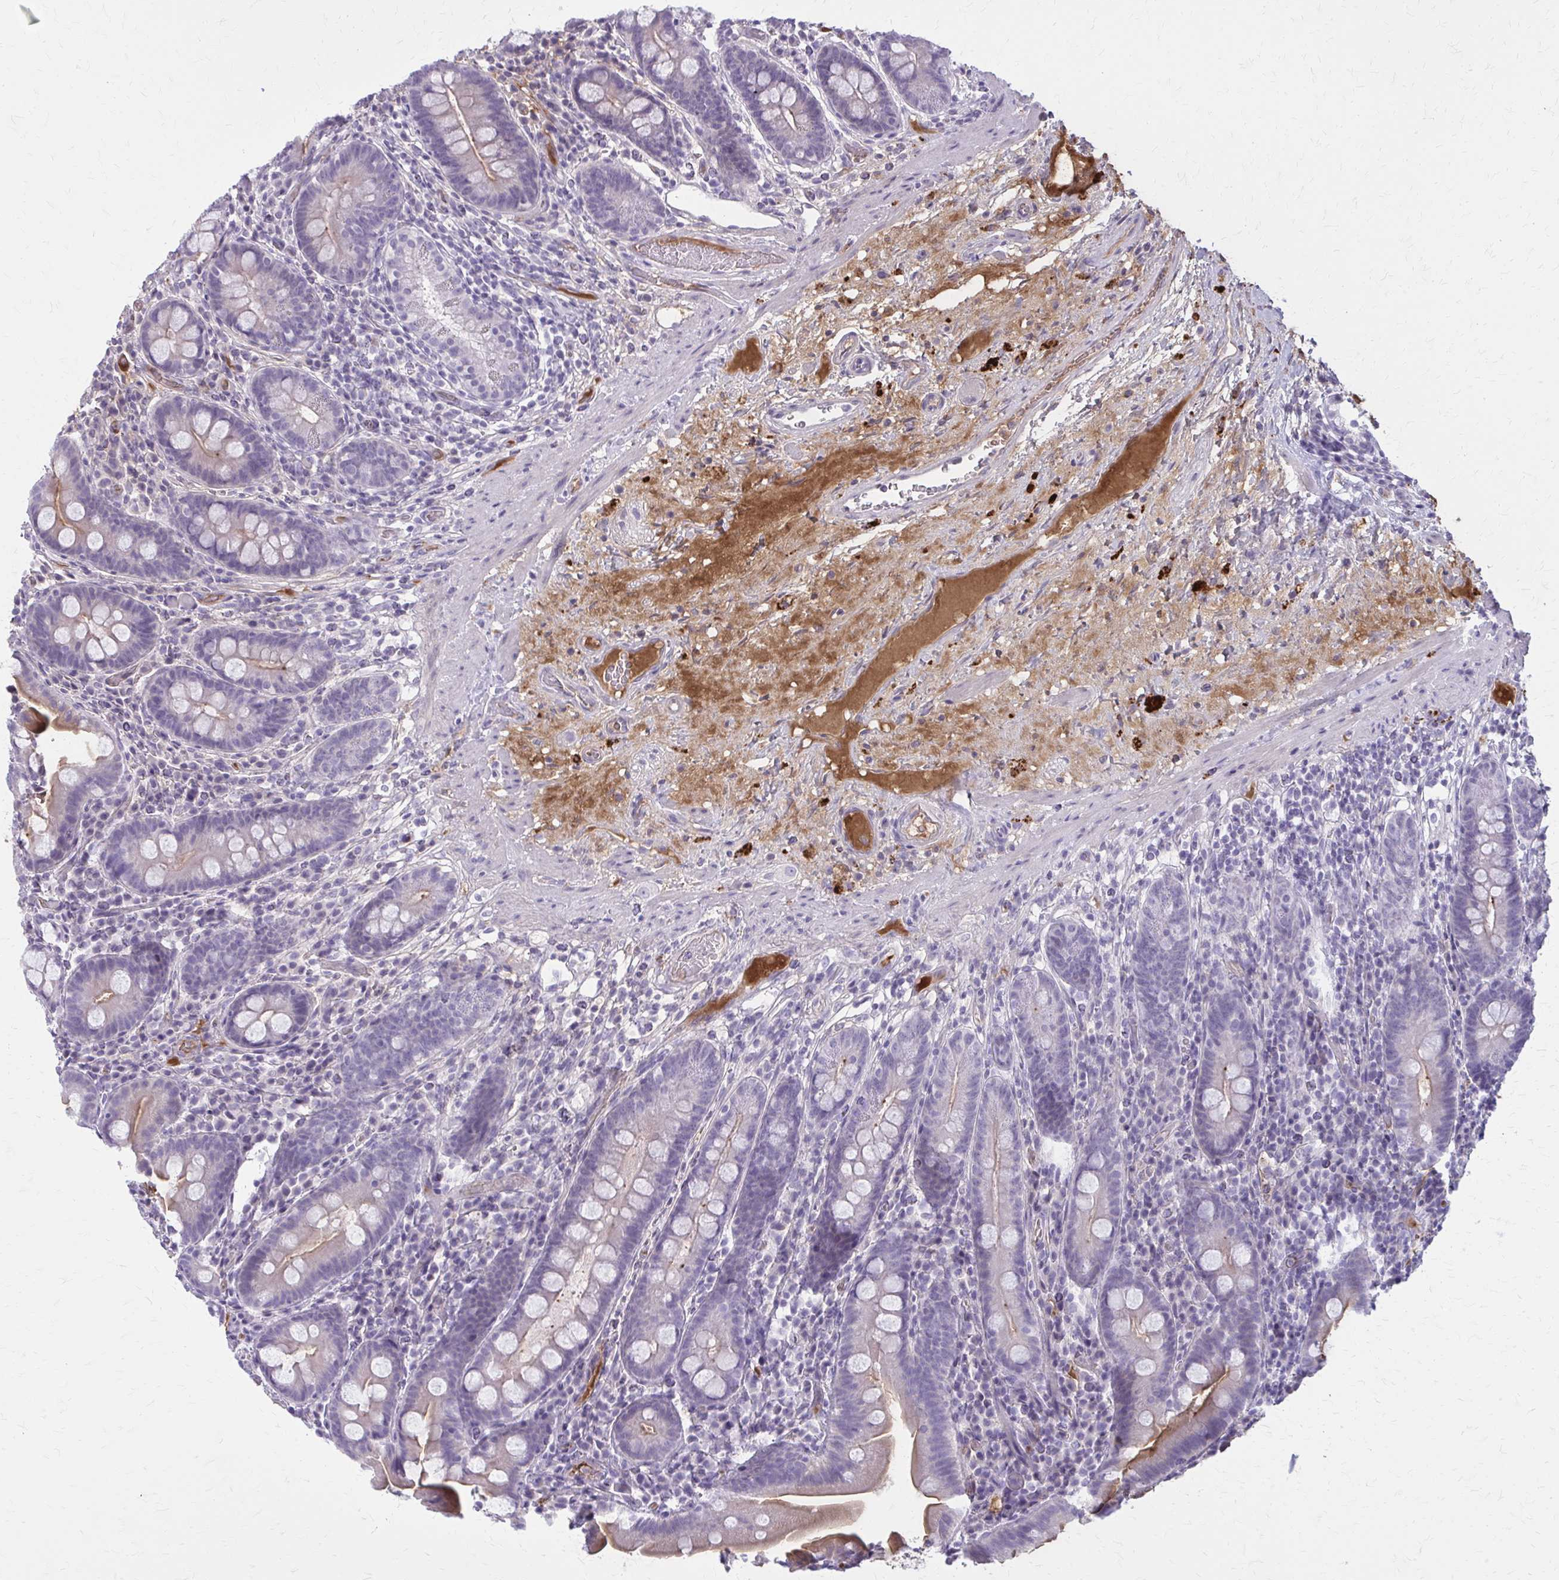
{"staining": {"intensity": "weak", "quantity": "25%-75%", "location": "cytoplasmic/membranous"}, "tissue": "small intestine", "cell_type": "Glandular cells", "image_type": "normal", "snomed": [{"axis": "morphology", "description": "Normal tissue, NOS"}, {"axis": "topography", "description": "Small intestine"}], "caption": "High-magnification brightfield microscopy of normal small intestine stained with DAB (3,3'-diaminobenzidine) (brown) and counterstained with hematoxylin (blue). glandular cells exhibit weak cytoplasmic/membranous staining is present in about25%-75% of cells.", "gene": "SERPIND1", "patient": {"sex": "male", "age": 26}}